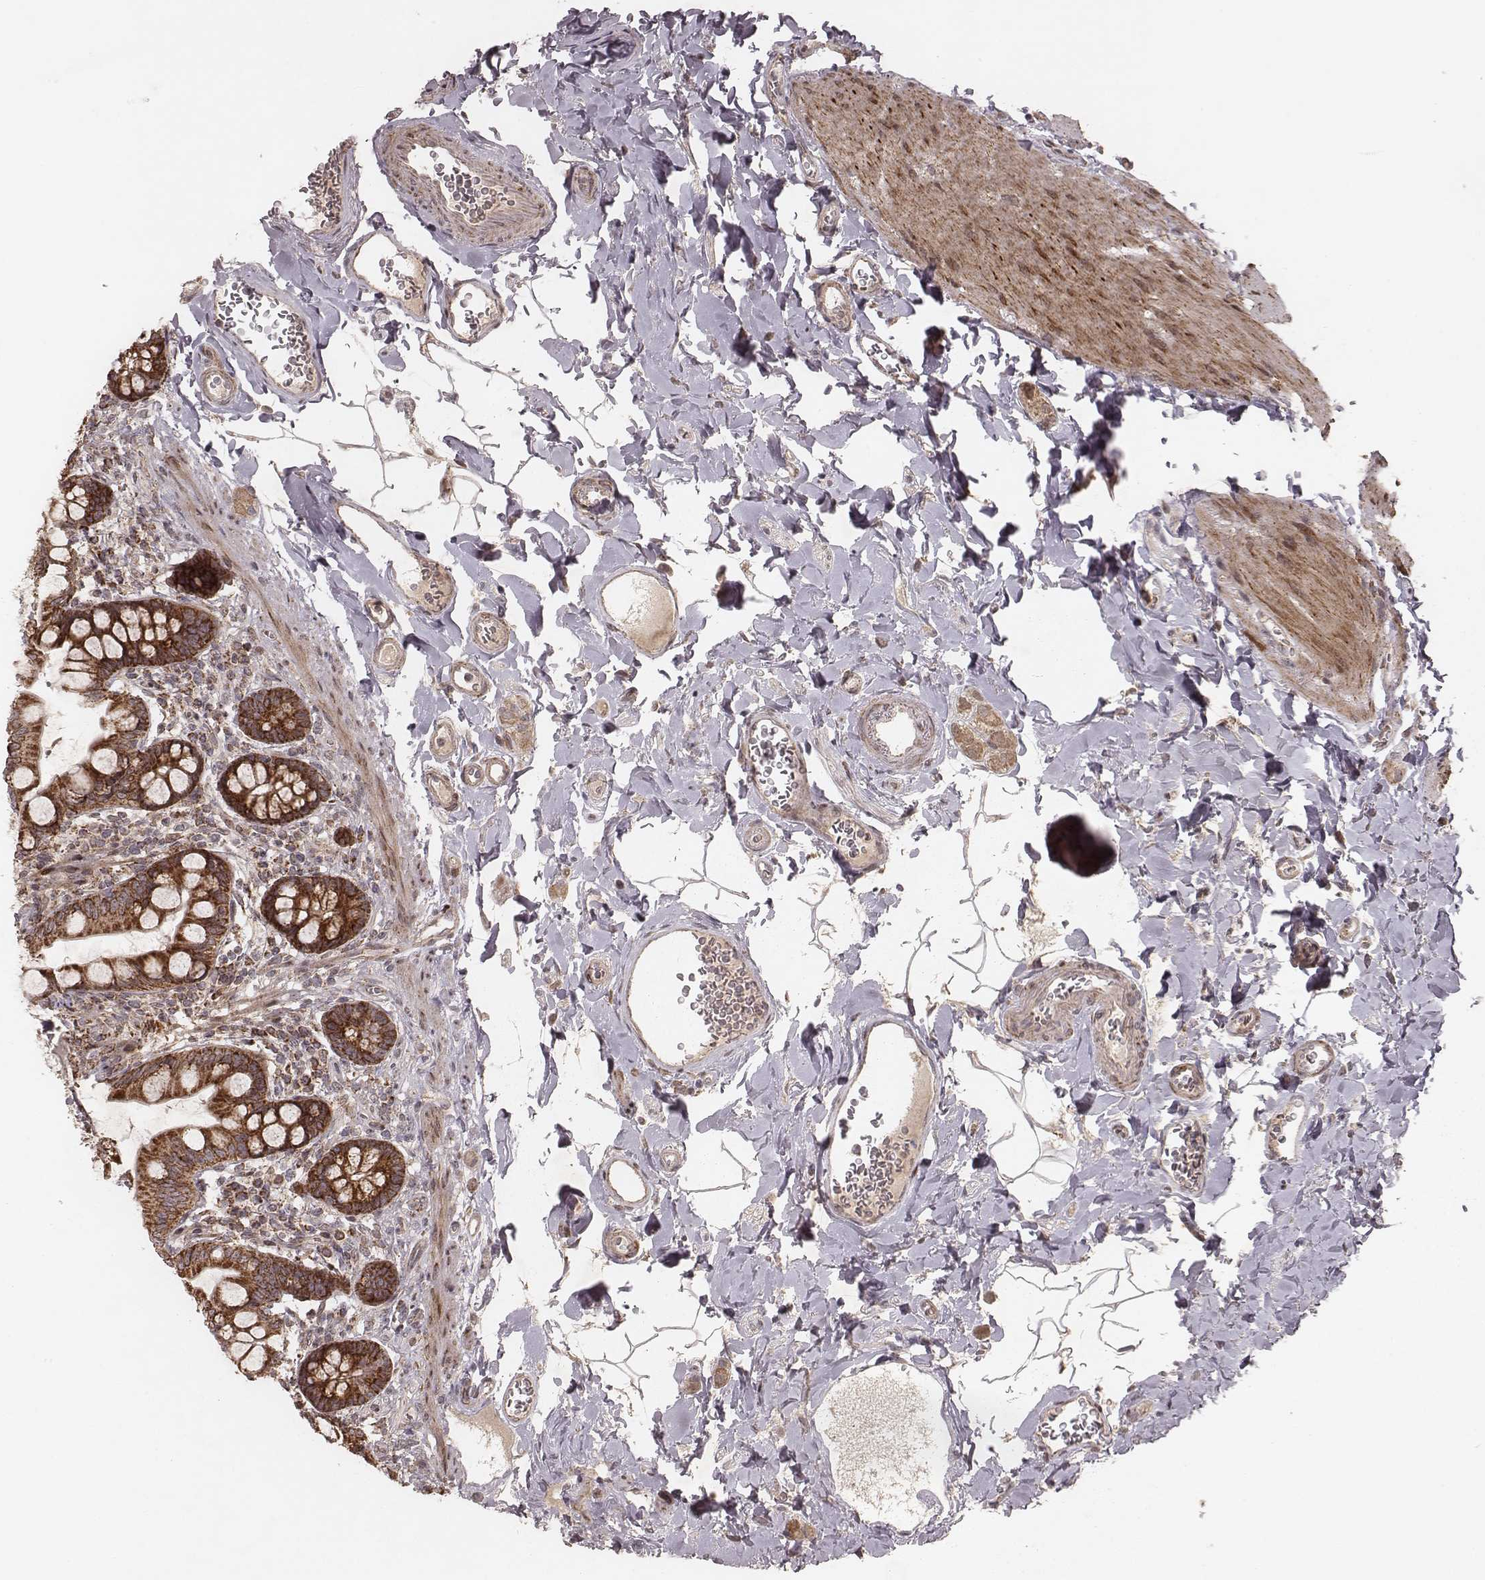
{"staining": {"intensity": "strong", "quantity": ">75%", "location": "cytoplasmic/membranous"}, "tissue": "small intestine", "cell_type": "Glandular cells", "image_type": "normal", "snomed": [{"axis": "morphology", "description": "Normal tissue, NOS"}, {"axis": "topography", "description": "Small intestine"}], "caption": "High-power microscopy captured an IHC image of benign small intestine, revealing strong cytoplasmic/membranous expression in approximately >75% of glandular cells.", "gene": "NDUFA7", "patient": {"sex": "female", "age": 56}}